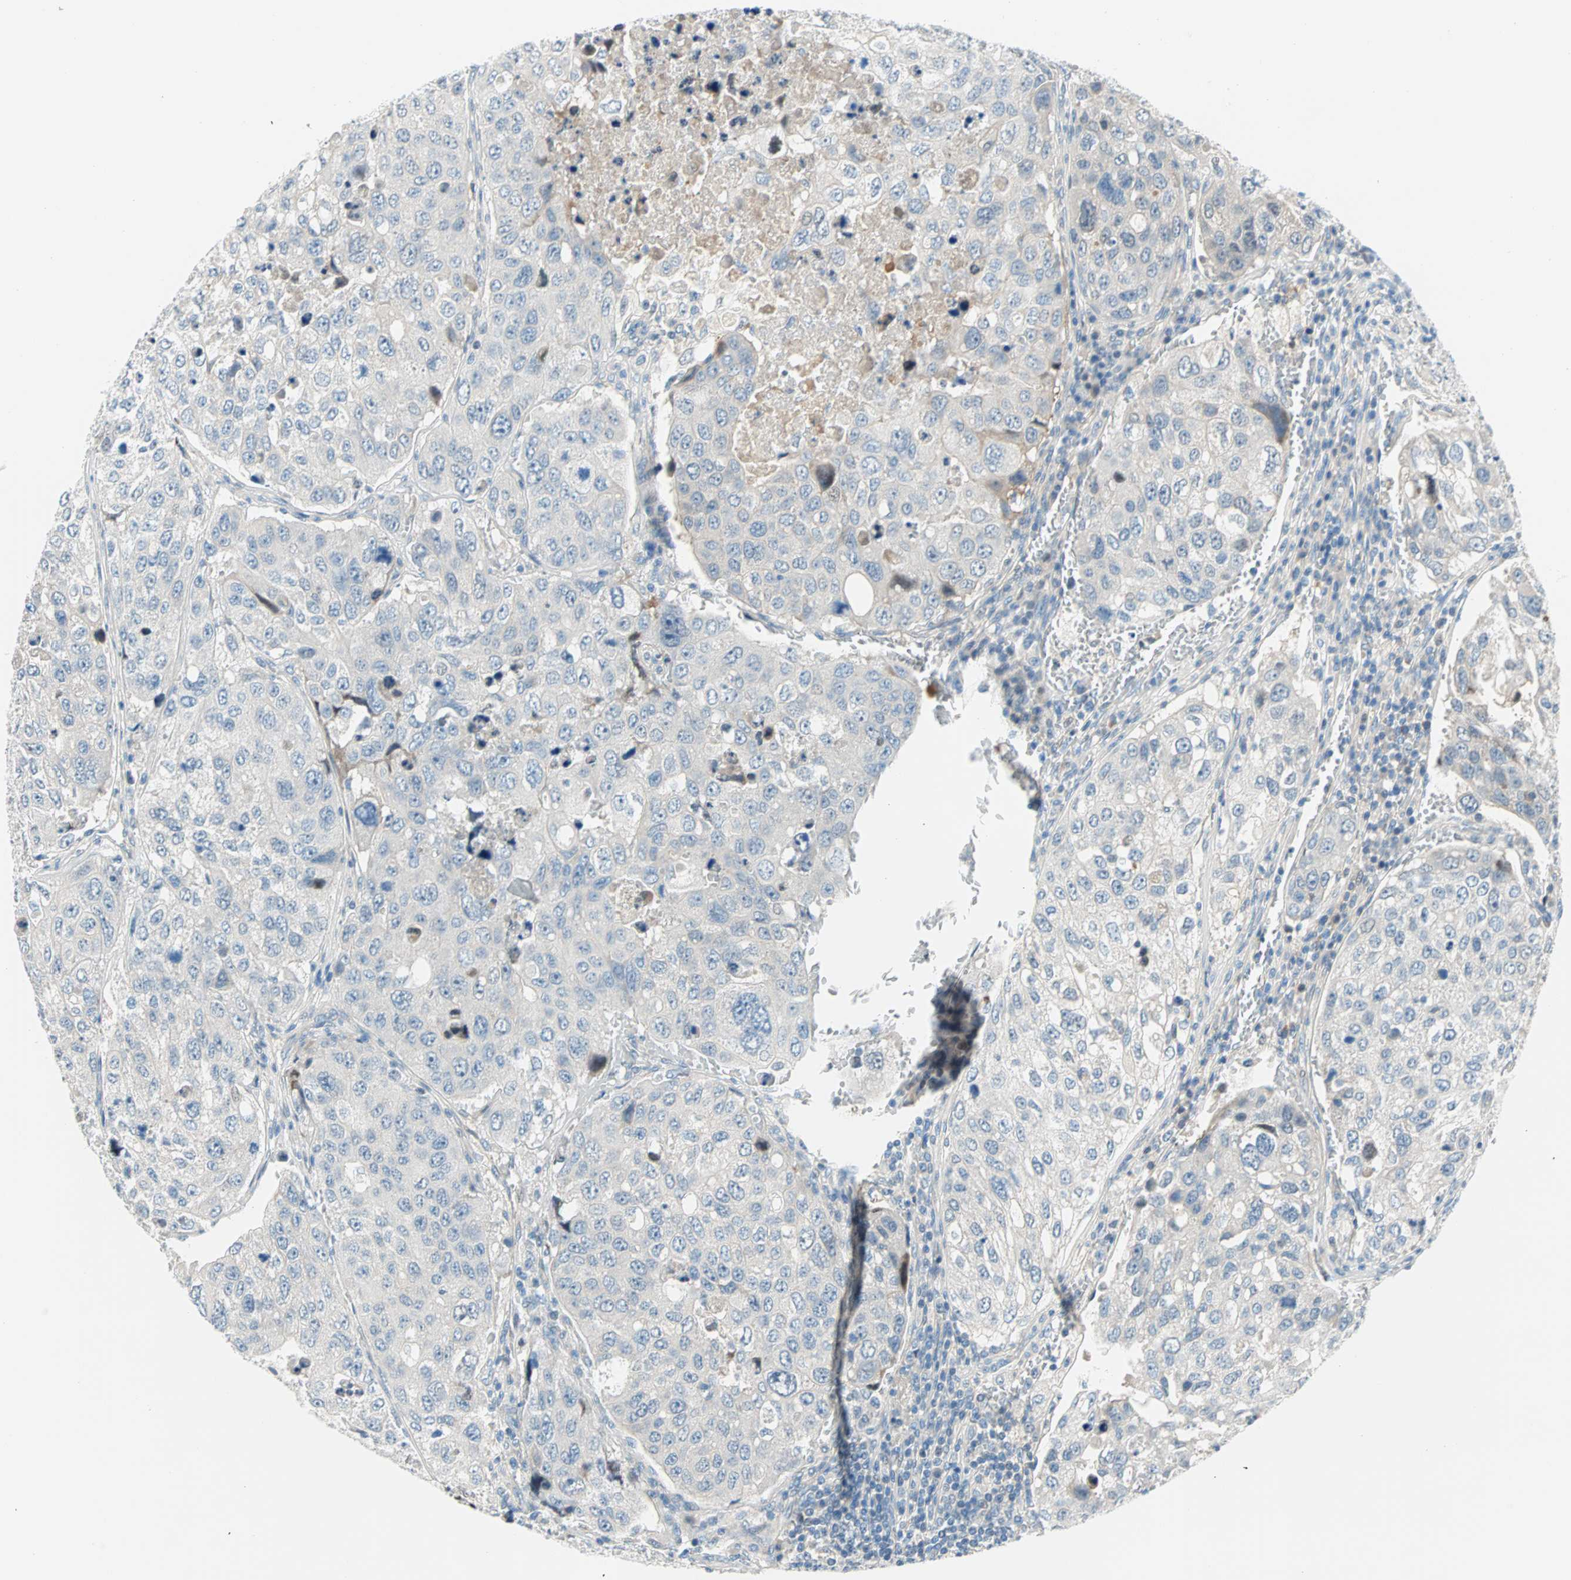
{"staining": {"intensity": "negative", "quantity": "none", "location": "none"}, "tissue": "urothelial cancer", "cell_type": "Tumor cells", "image_type": "cancer", "snomed": [{"axis": "morphology", "description": "Urothelial carcinoma, High grade"}, {"axis": "topography", "description": "Lymph node"}, {"axis": "topography", "description": "Urinary bladder"}], "caption": "Urothelial cancer was stained to show a protein in brown. There is no significant expression in tumor cells.", "gene": "TMEM163", "patient": {"sex": "male", "age": 51}}